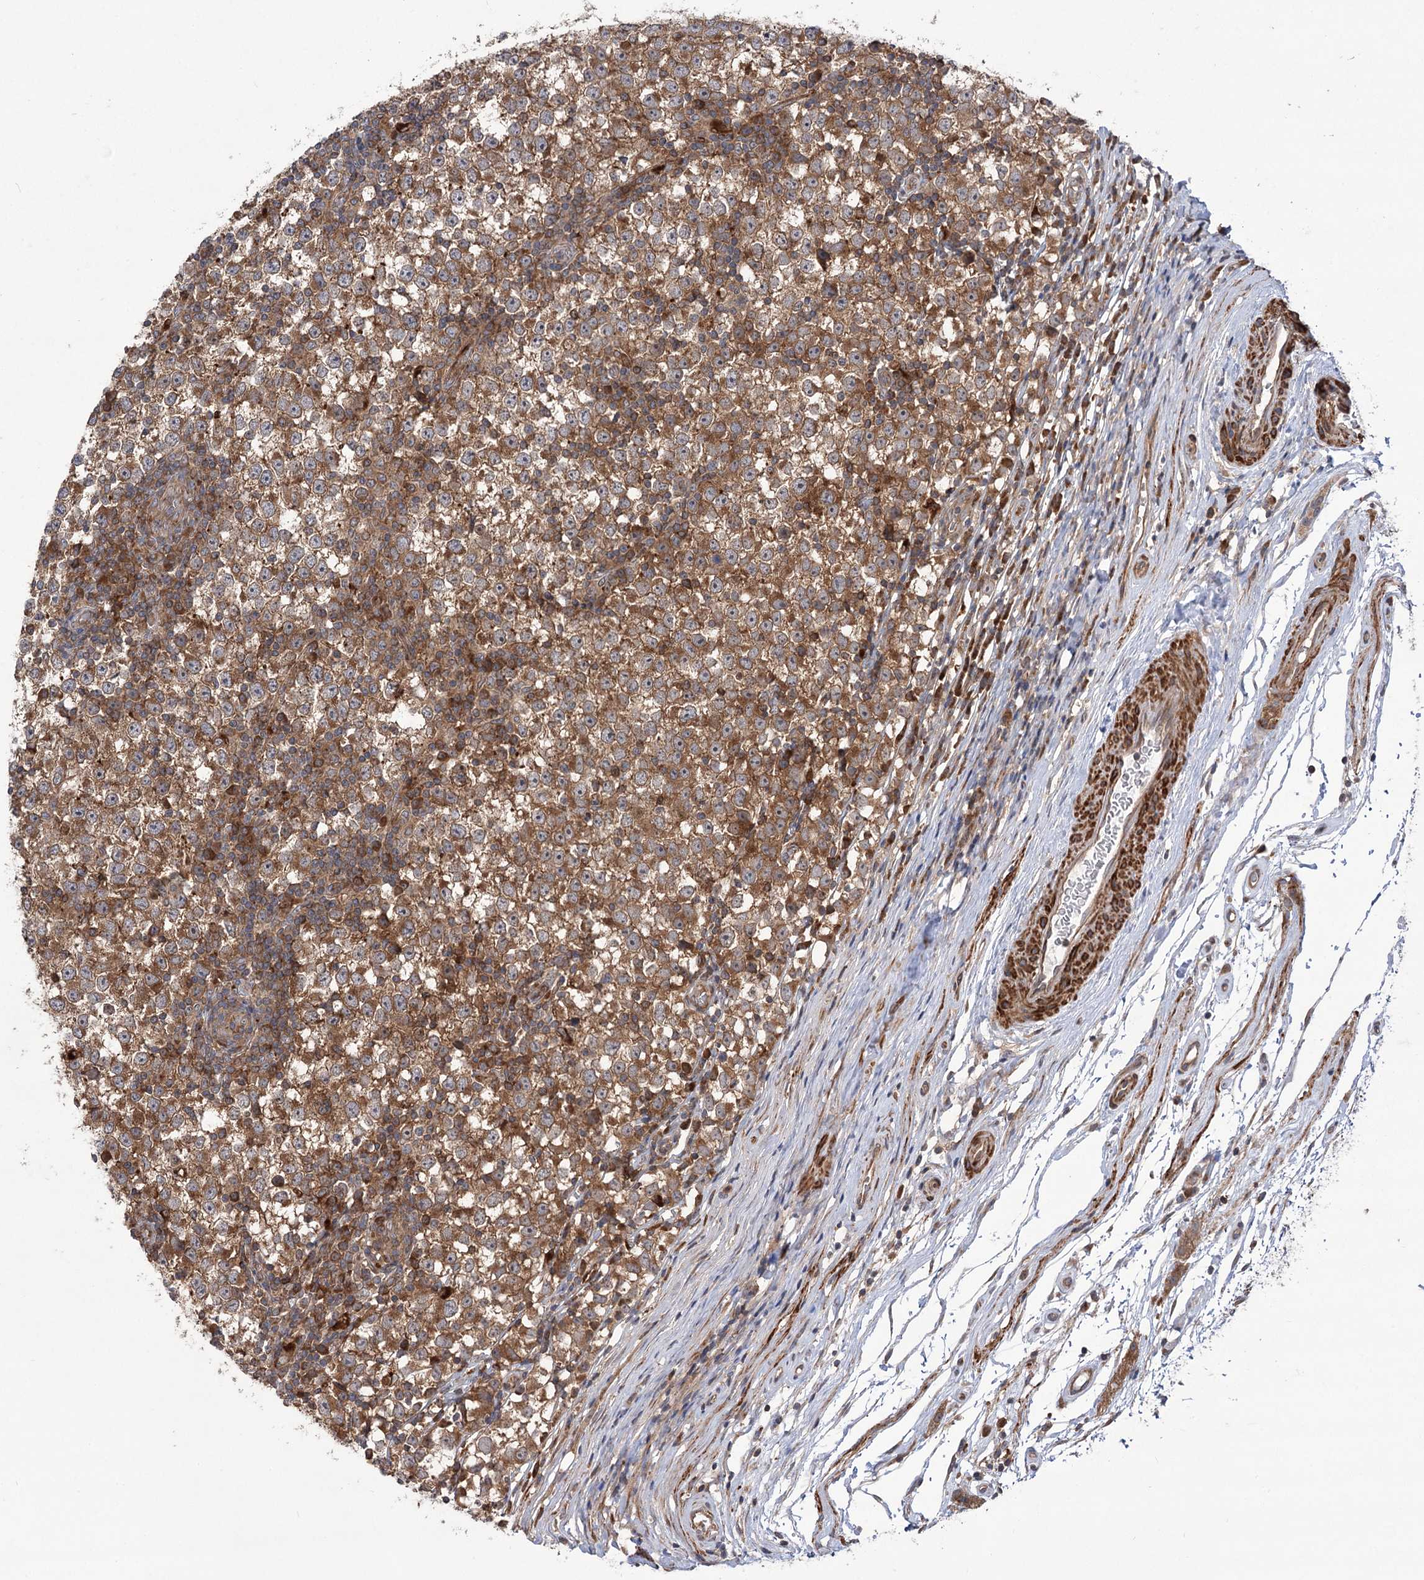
{"staining": {"intensity": "moderate", "quantity": ">75%", "location": "cytoplasmic/membranous"}, "tissue": "testis cancer", "cell_type": "Tumor cells", "image_type": "cancer", "snomed": [{"axis": "morphology", "description": "Seminoma, NOS"}, {"axis": "topography", "description": "Testis"}], "caption": "The micrograph demonstrates a brown stain indicating the presence of a protein in the cytoplasmic/membranous of tumor cells in seminoma (testis).", "gene": "VPS37B", "patient": {"sex": "male", "age": 65}}